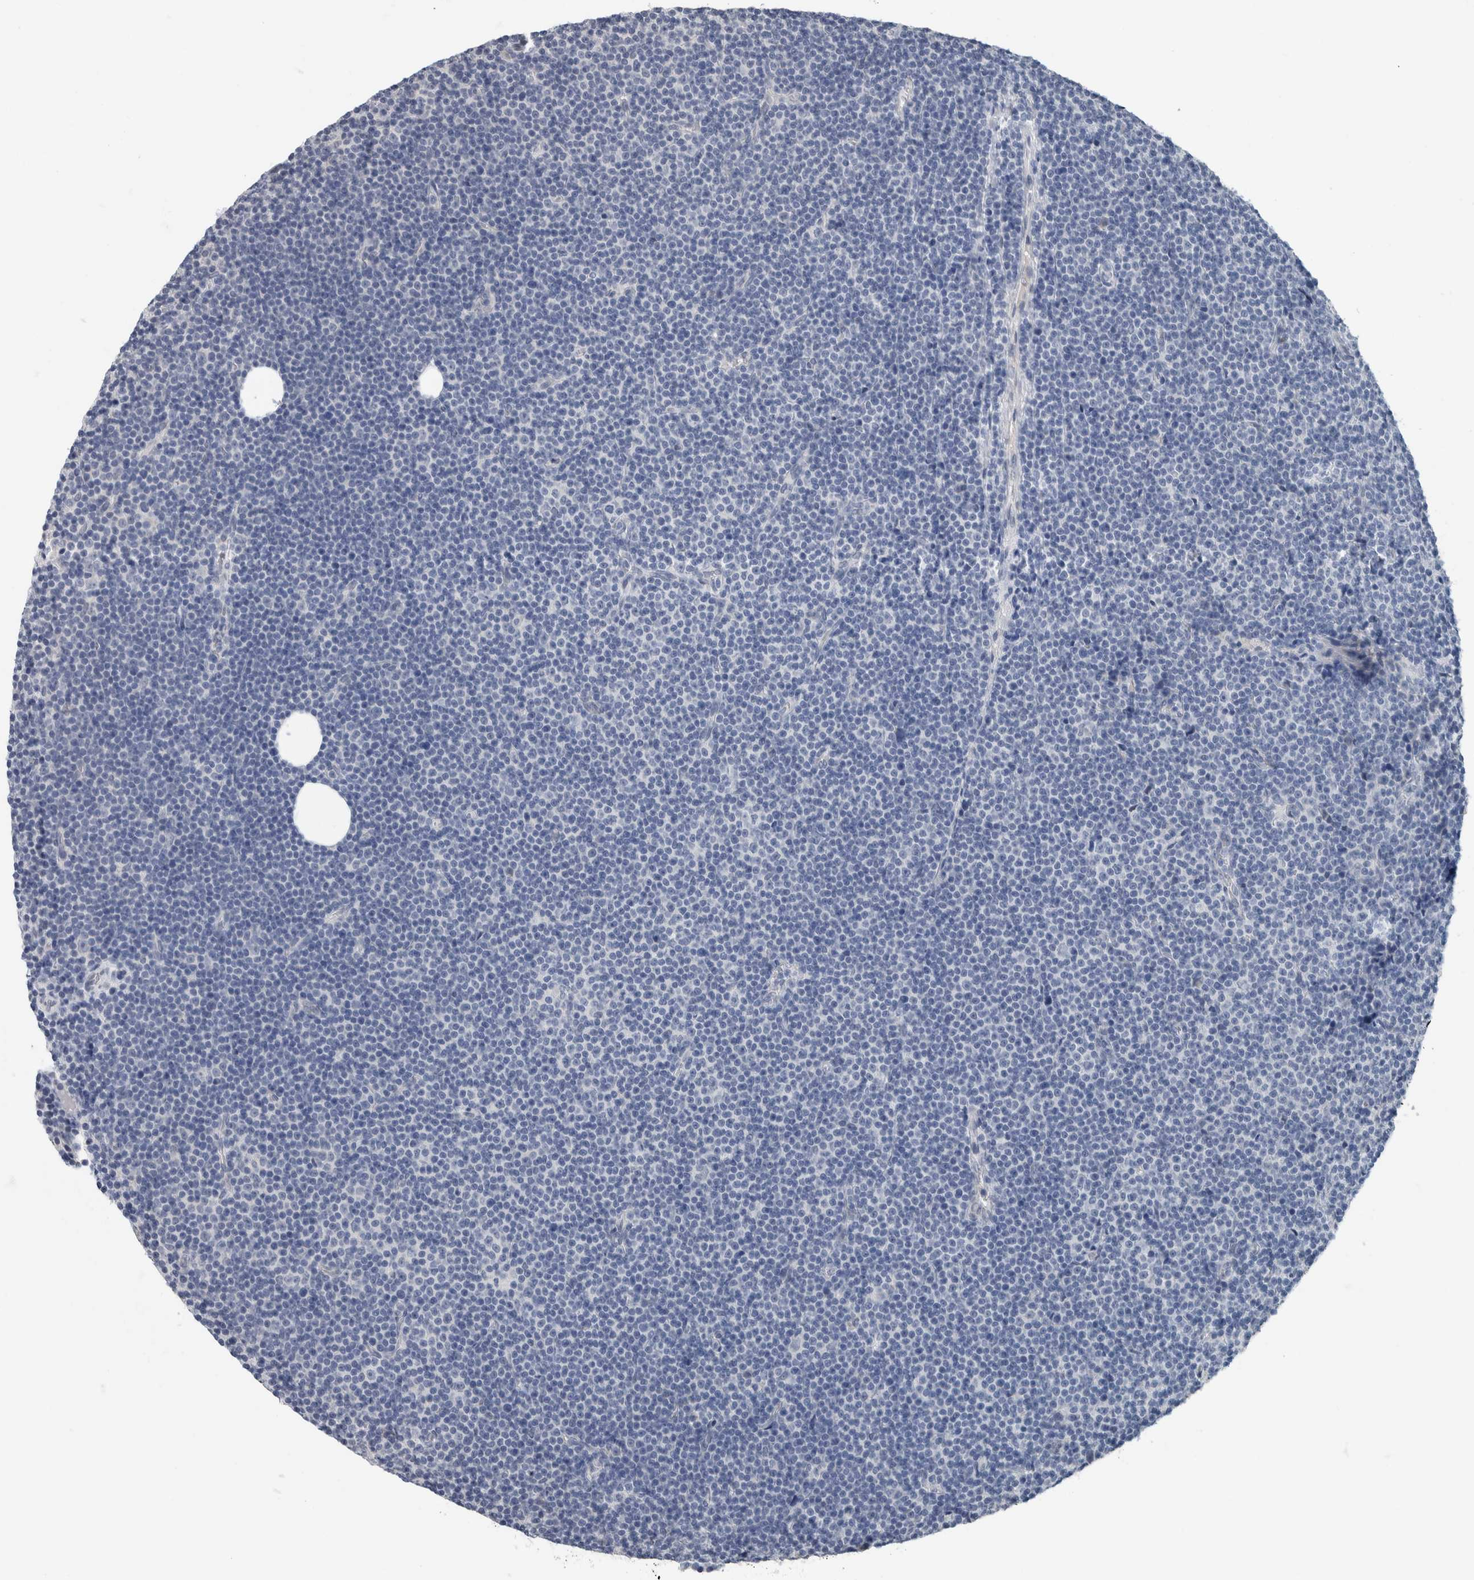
{"staining": {"intensity": "negative", "quantity": "none", "location": "none"}, "tissue": "lymphoma", "cell_type": "Tumor cells", "image_type": "cancer", "snomed": [{"axis": "morphology", "description": "Malignant lymphoma, non-Hodgkin's type, Low grade"}, {"axis": "topography", "description": "Lymph node"}], "caption": "The immunohistochemistry (IHC) histopathology image has no significant positivity in tumor cells of low-grade malignant lymphoma, non-Hodgkin's type tissue.", "gene": "NEFM", "patient": {"sex": "female", "age": 67}}